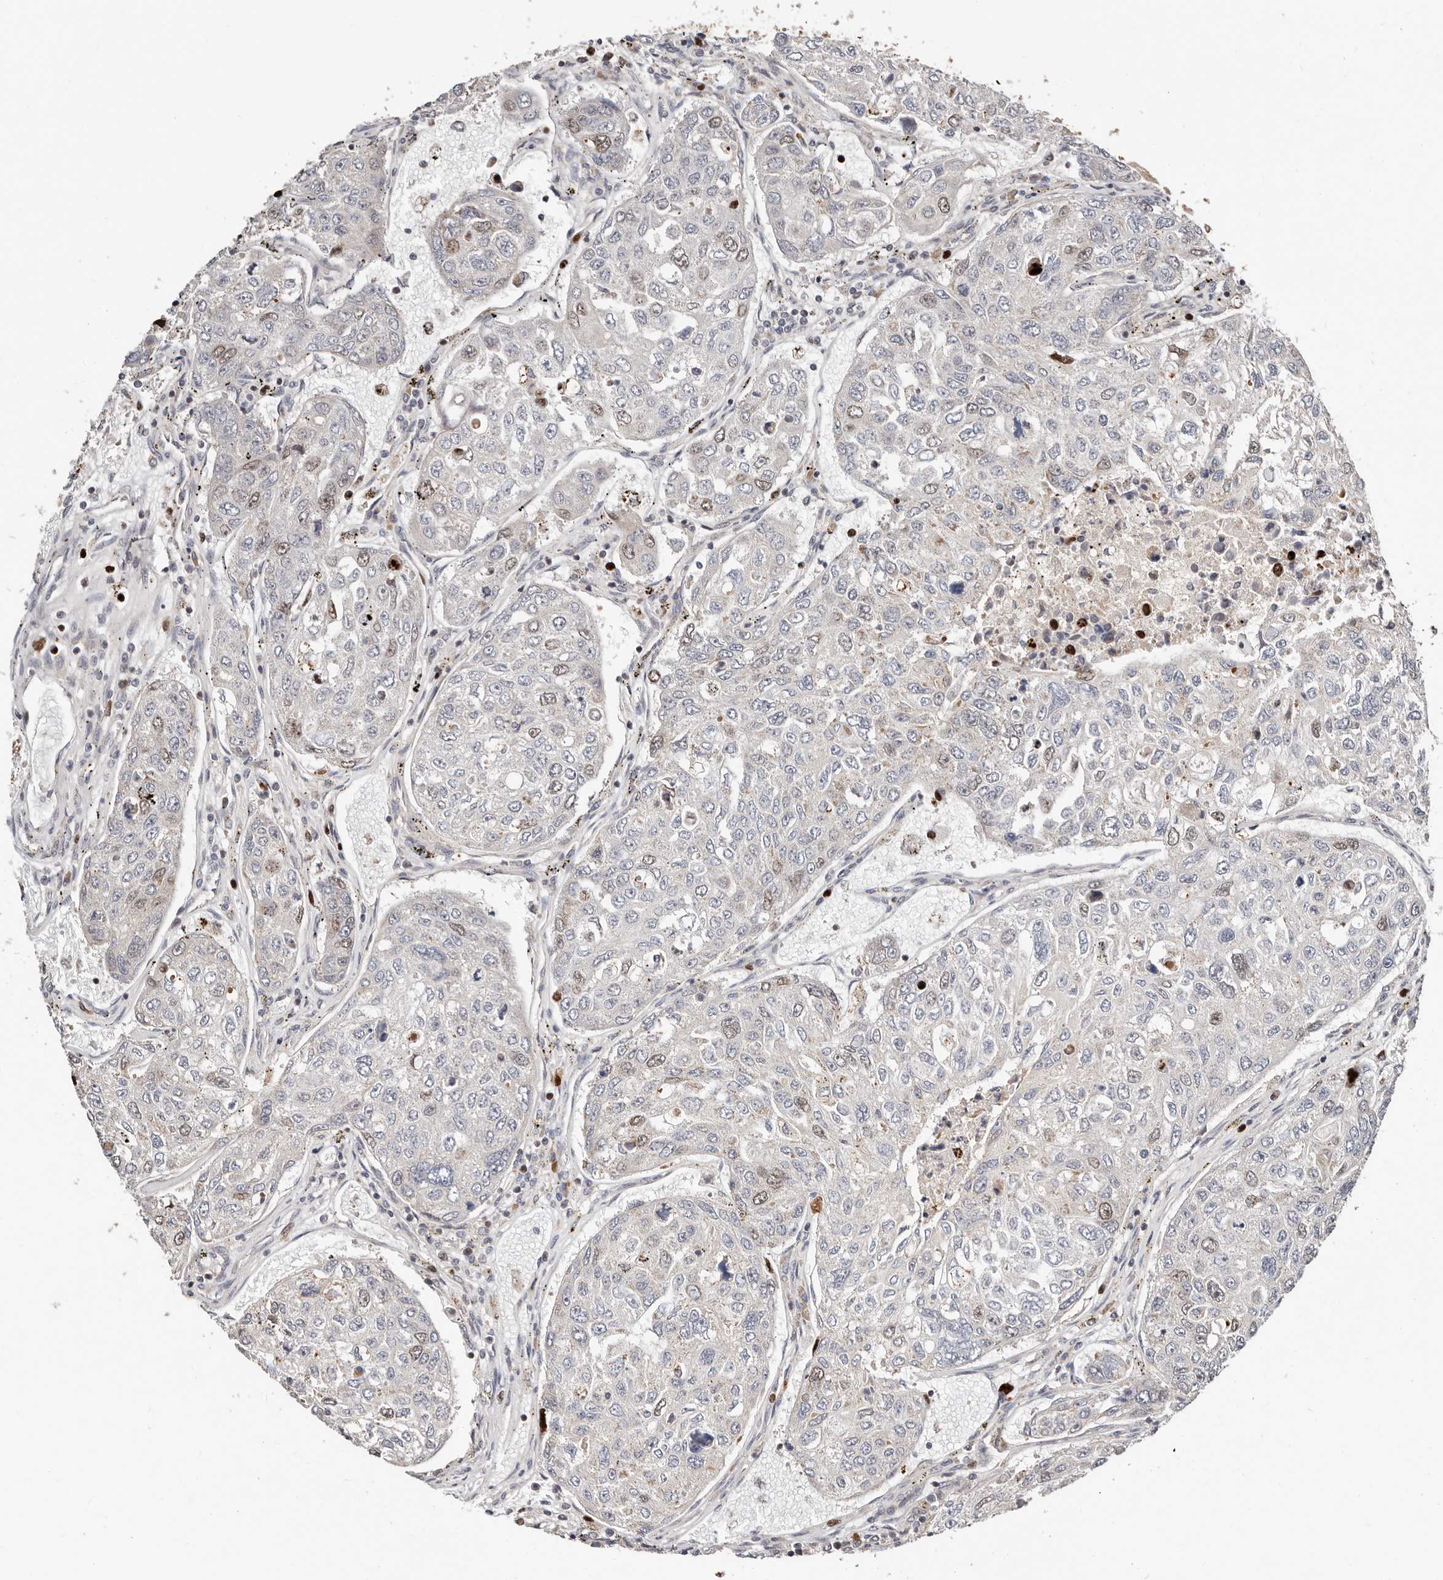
{"staining": {"intensity": "weak", "quantity": "<25%", "location": "nuclear"}, "tissue": "urothelial cancer", "cell_type": "Tumor cells", "image_type": "cancer", "snomed": [{"axis": "morphology", "description": "Urothelial carcinoma, High grade"}, {"axis": "topography", "description": "Lymph node"}, {"axis": "topography", "description": "Urinary bladder"}], "caption": "Image shows no significant protein expression in tumor cells of urothelial cancer.", "gene": "SMYD4", "patient": {"sex": "male", "age": 51}}